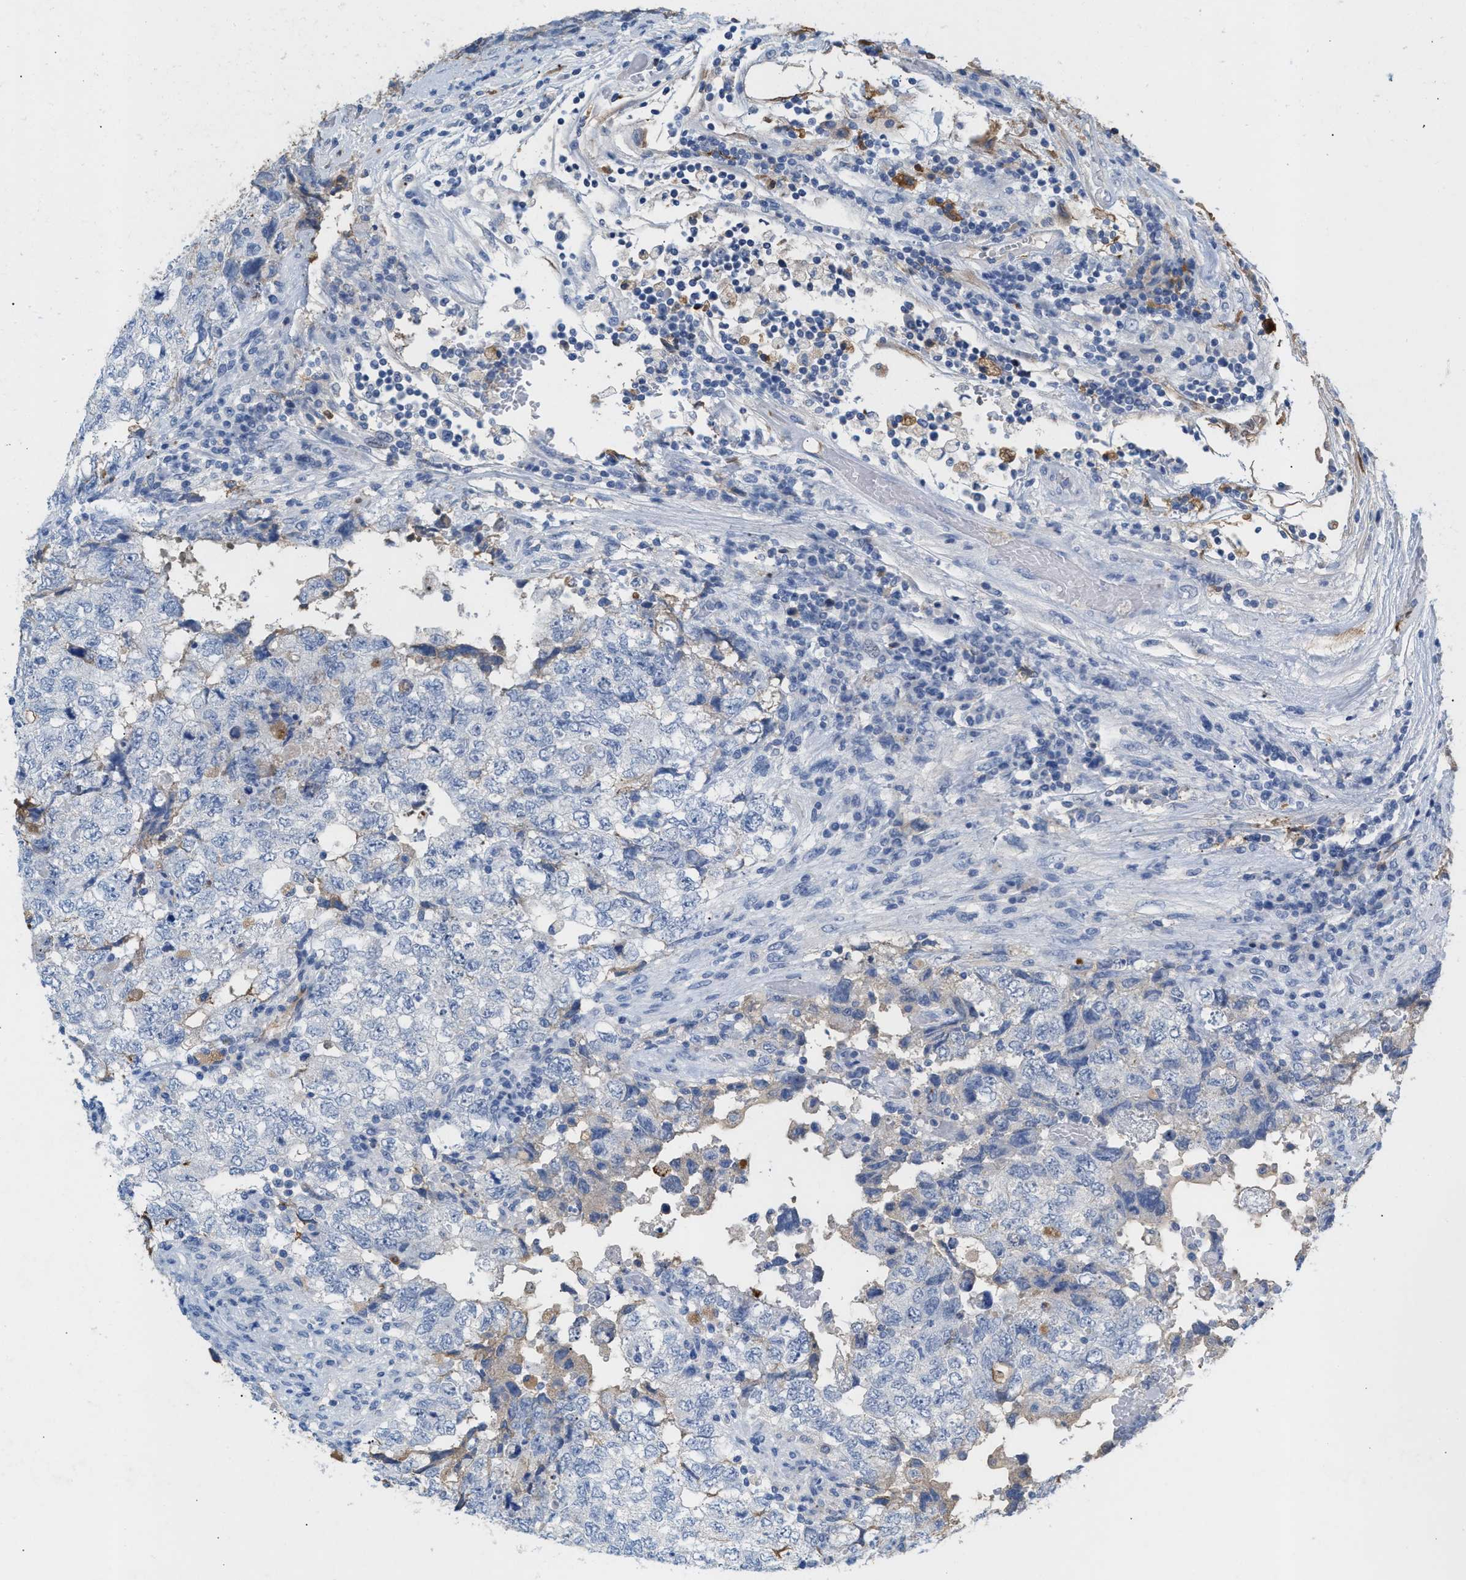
{"staining": {"intensity": "negative", "quantity": "none", "location": "none"}, "tissue": "testis cancer", "cell_type": "Tumor cells", "image_type": "cancer", "snomed": [{"axis": "morphology", "description": "Carcinoma, Embryonal, NOS"}, {"axis": "topography", "description": "Testis"}], "caption": "This is an IHC photomicrograph of testis embryonal carcinoma. There is no staining in tumor cells.", "gene": "APOH", "patient": {"sex": "male", "age": 36}}